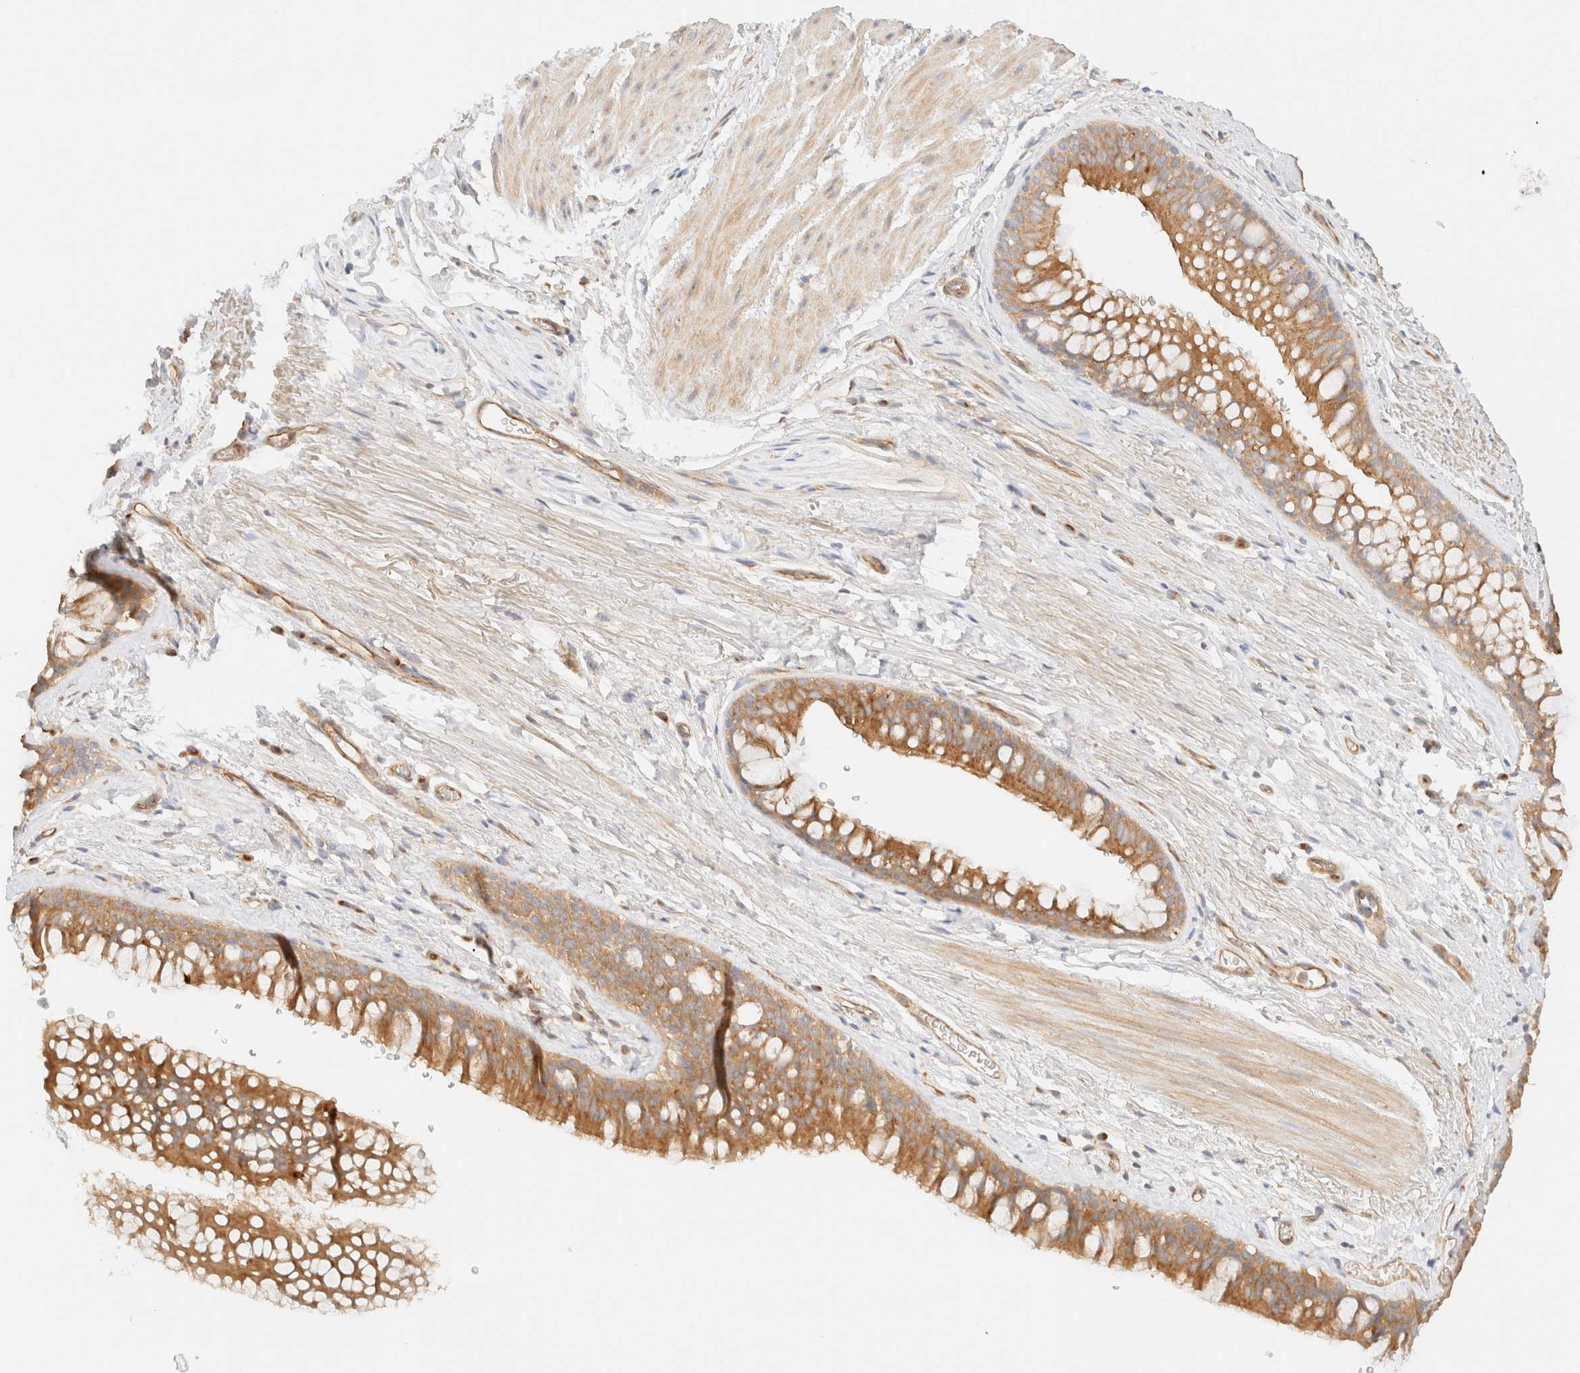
{"staining": {"intensity": "moderate", "quantity": ">75%", "location": "cytoplasmic/membranous"}, "tissue": "bronchus", "cell_type": "Respiratory epithelial cells", "image_type": "normal", "snomed": [{"axis": "morphology", "description": "Normal tissue, NOS"}, {"axis": "topography", "description": "Cartilage tissue"}, {"axis": "topography", "description": "Bronchus"}], "caption": "High-power microscopy captured an immunohistochemistry histopathology image of benign bronchus, revealing moderate cytoplasmic/membranous staining in about >75% of respiratory epithelial cells. (Stains: DAB in brown, nuclei in blue, Microscopy: brightfield microscopy at high magnification).", "gene": "MYO10", "patient": {"sex": "female", "age": 53}}